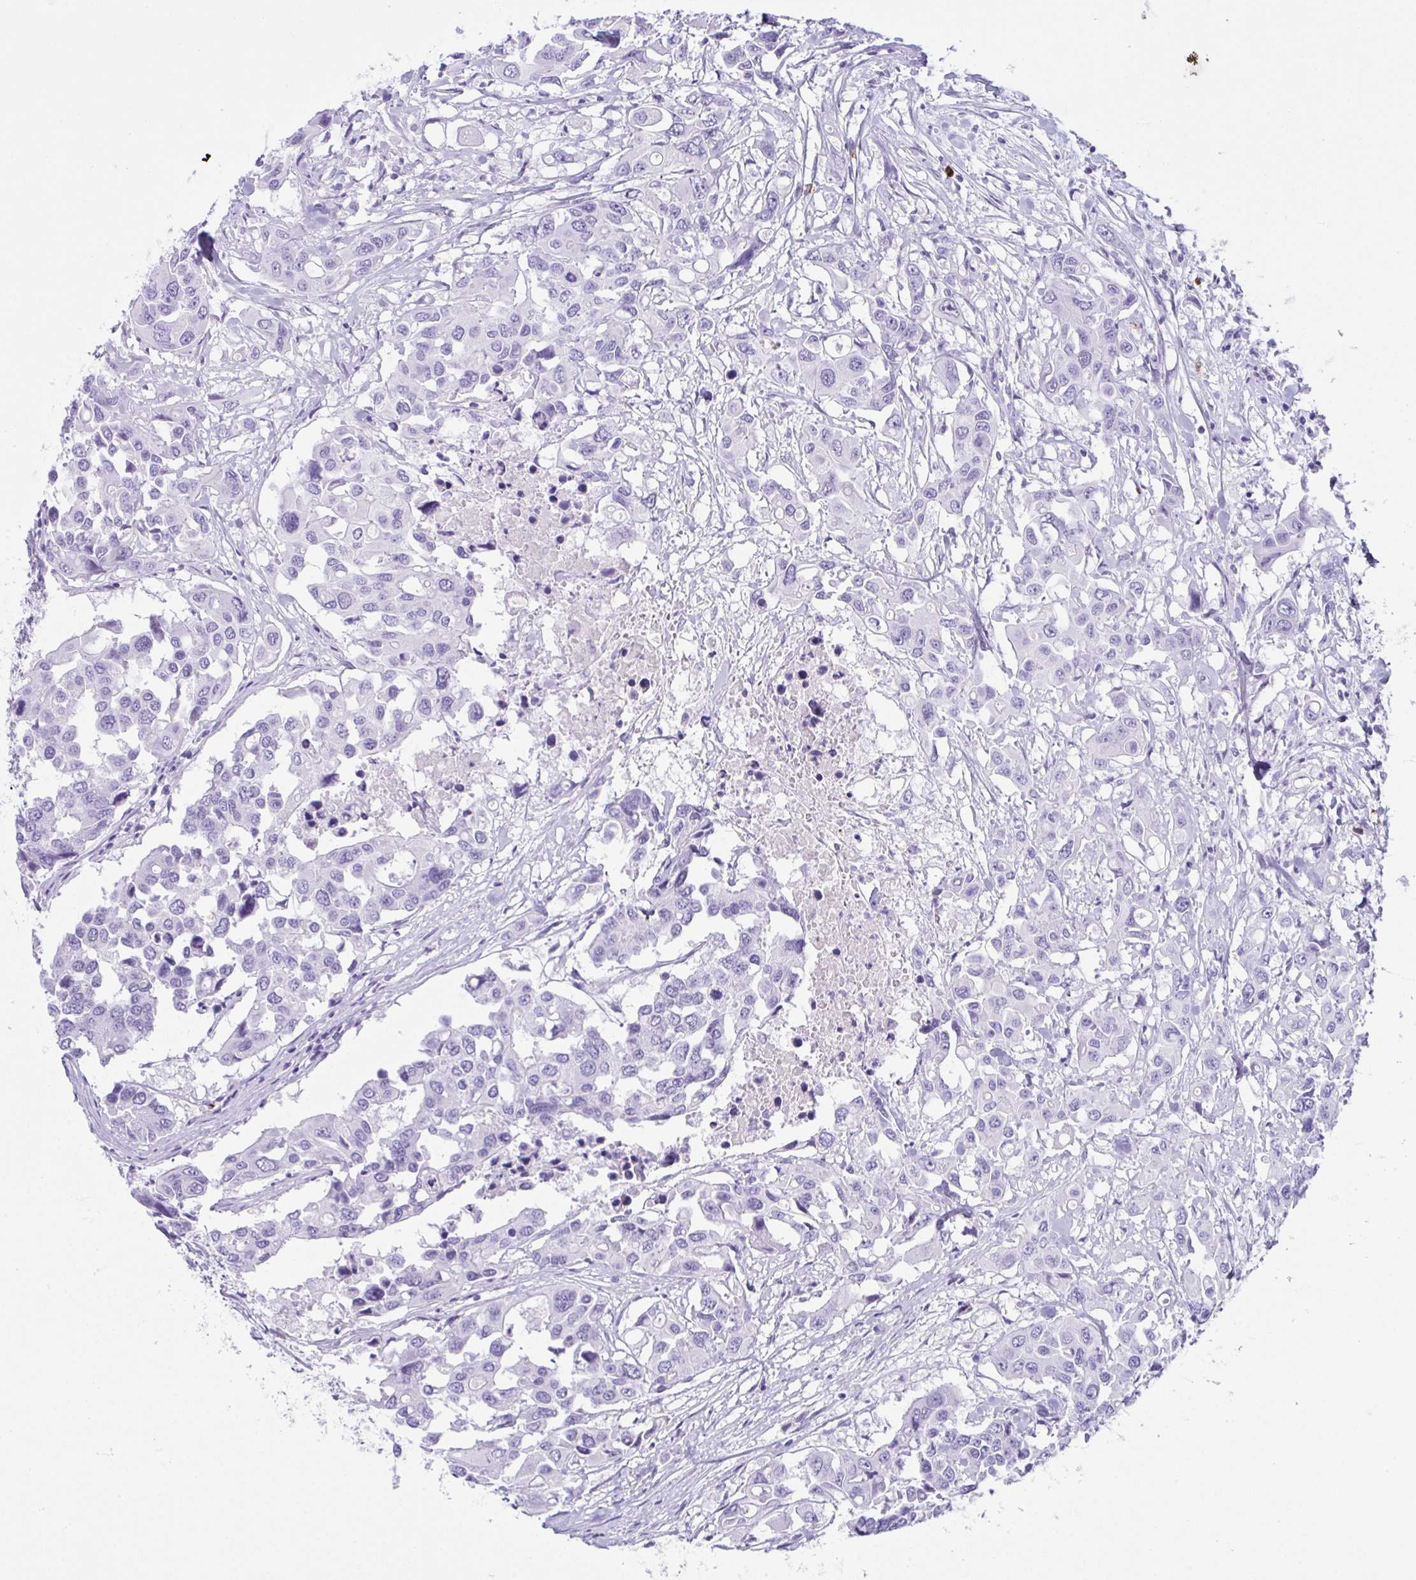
{"staining": {"intensity": "negative", "quantity": "none", "location": "none"}, "tissue": "colorectal cancer", "cell_type": "Tumor cells", "image_type": "cancer", "snomed": [{"axis": "morphology", "description": "Adenocarcinoma, NOS"}, {"axis": "topography", "description": "Colon"}], "caption": "The histopathology image displays no staining of tumor cells in adenocarcinoma (colorectal).", "gene": "JCHAIN", "patient": {"sex": "male", "age": 77}}